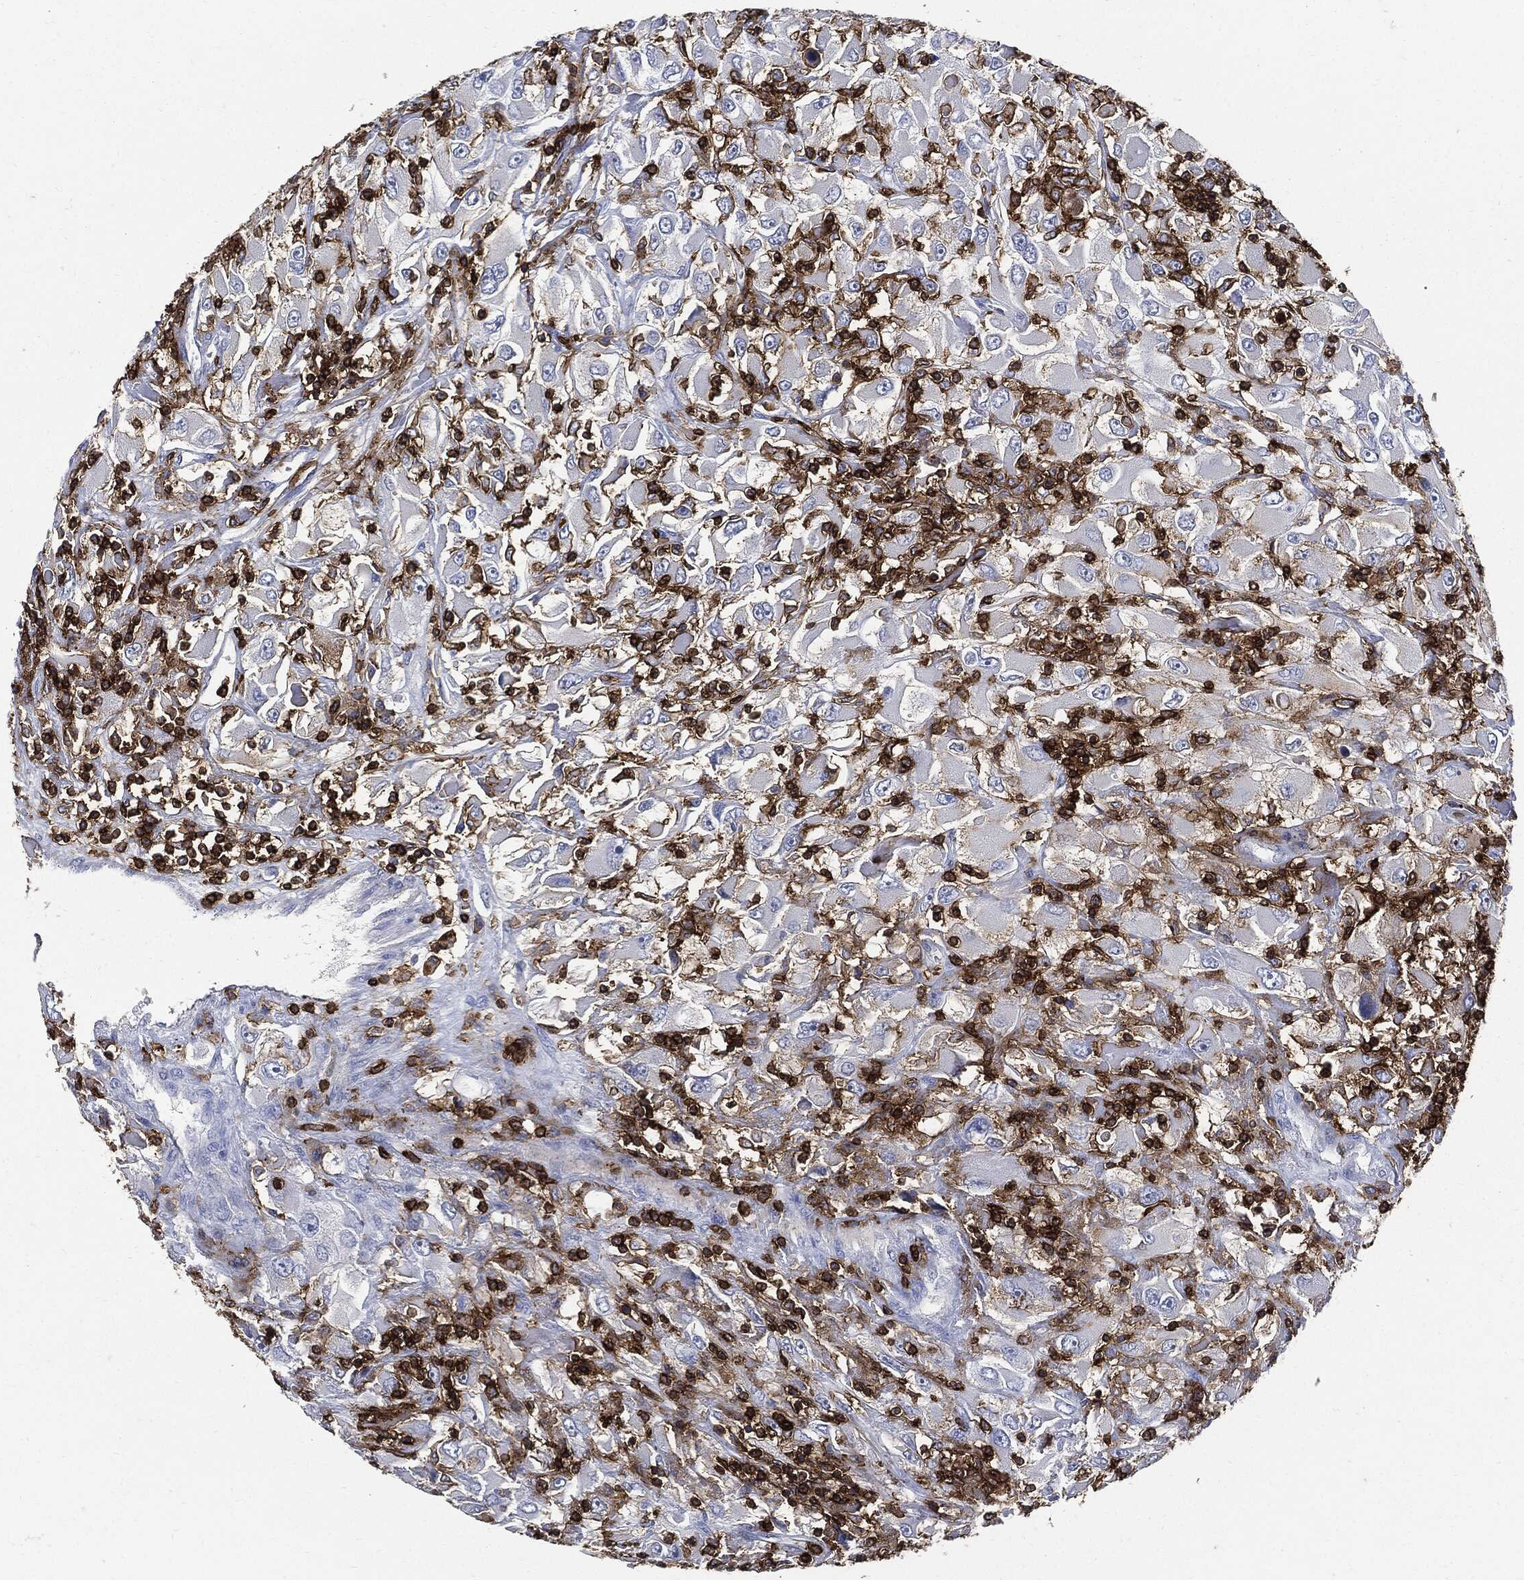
{"staining": {"intensity": "negative", "quantity": "none", "location": "none"}, "tissue": "renal cancer", "cell_type": "Tumor cells", "image_type": "cancer", "snomed": [{"axis": "morphology", "description": "Adenocarcinoma, NOS"}, {"axis": "topography", "description": "Kidney"}], "caption": "This is an immunohistochemistry (IHC) histopathology image of renal adenocarcinoma. There is no positivity in tumor cells.", "gene": "PTPRC", "patient": {"sex": "female", "age": 52}}